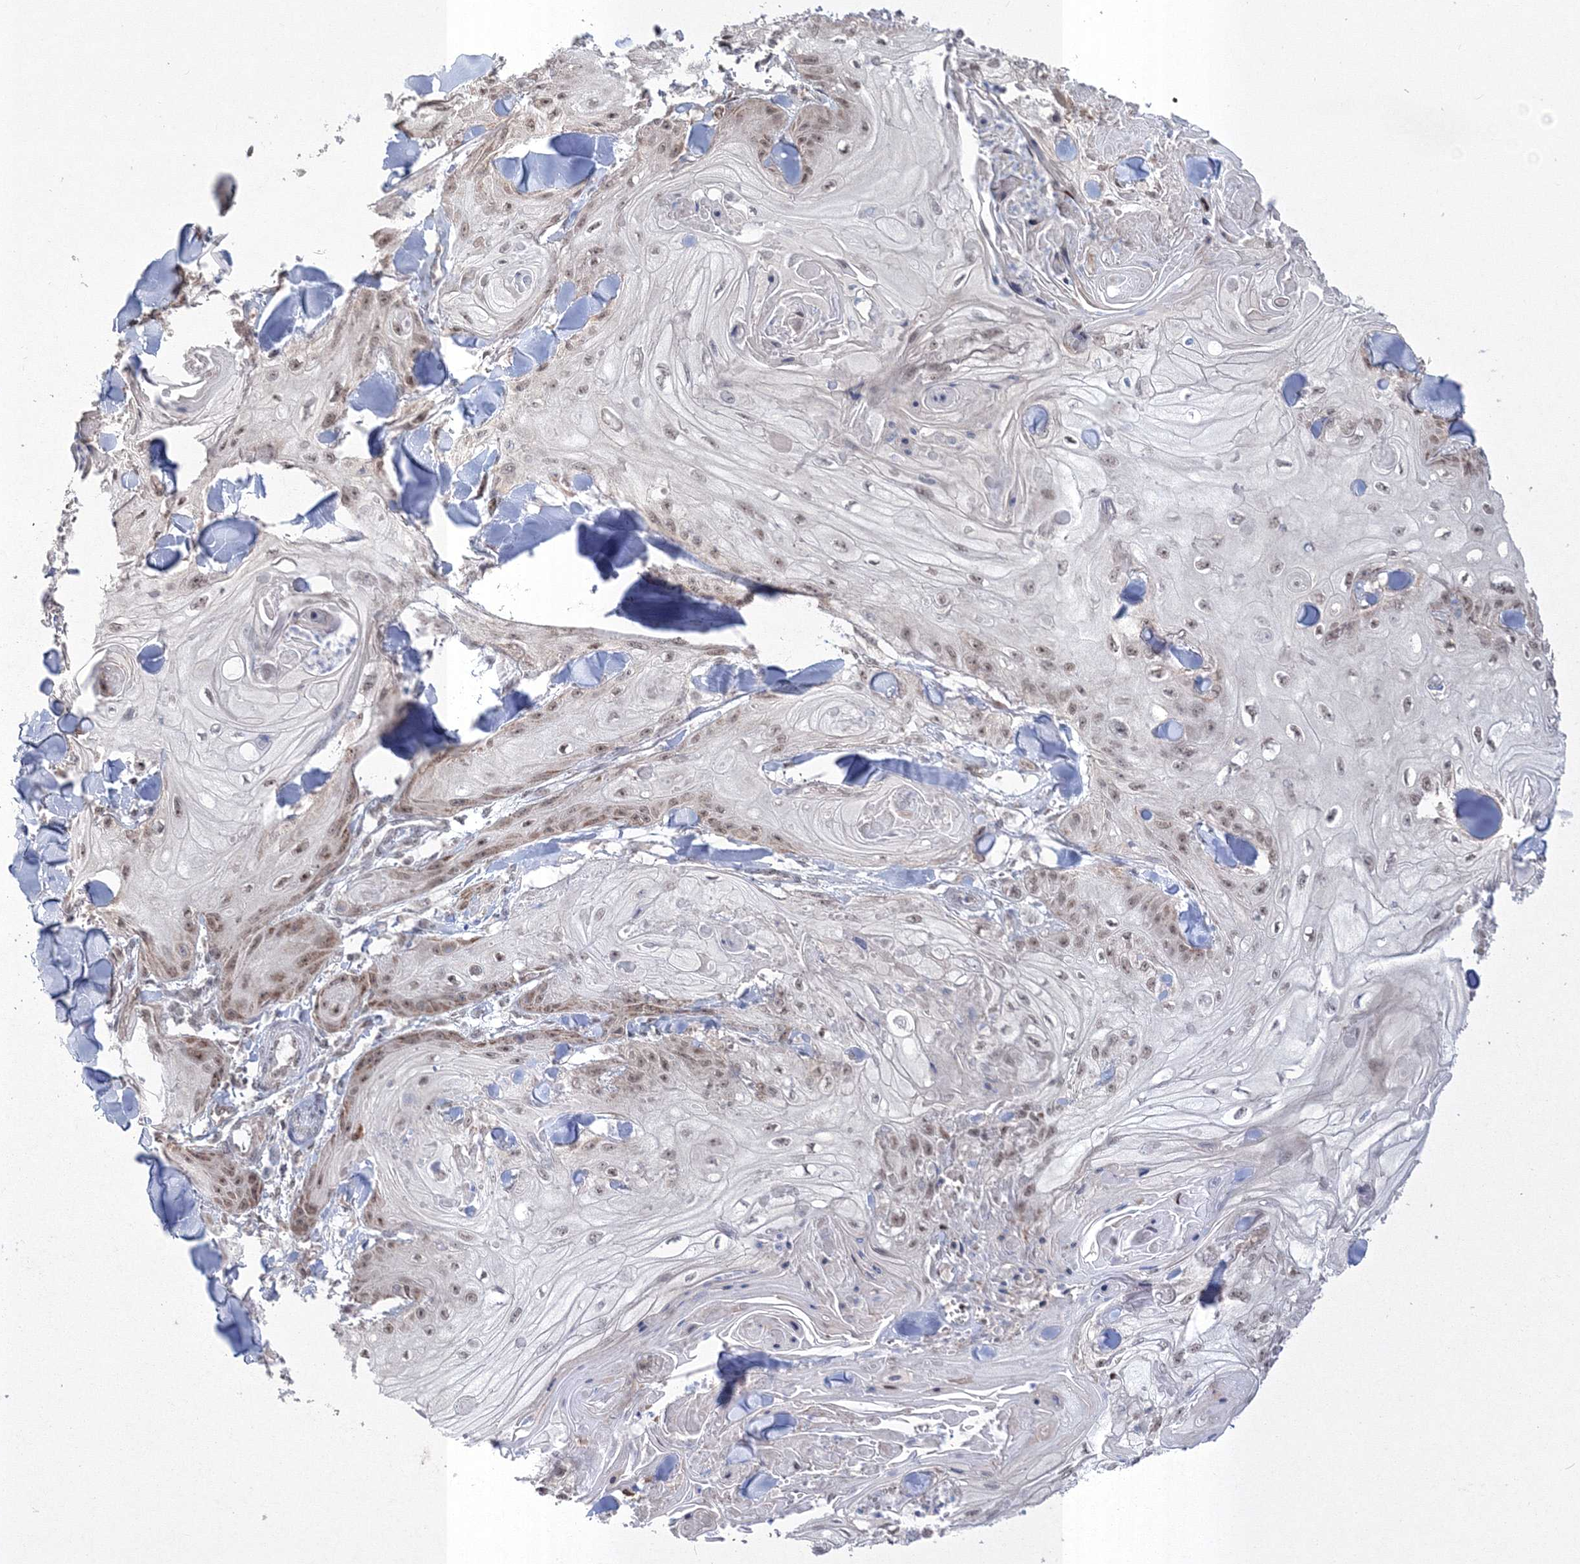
{"staining": {"intensity": "weak", "quantity": "25%-75%", "location": "nuclear"}, "tissue": "skin cancer", "cell_type": "Tumor cells", "image_type": "cancer", "snomed": [{"axis": "morphology", "description": "Squamous cell carcinoma, NOS"}, {"axis": "topography", "description": "Skin"}], "caption": "IHC image of neoplastic tissue: human skin cancer (squamous cell carcinoma) stained using immunohistochemistry (IHC) exhibits low levels of weak protein expression localized specifically in the nuclear of tumor cells, appearing as a nuclear brown color.", "gene": "GRSF1", "patient": {"sex": "male", "age": 74}}